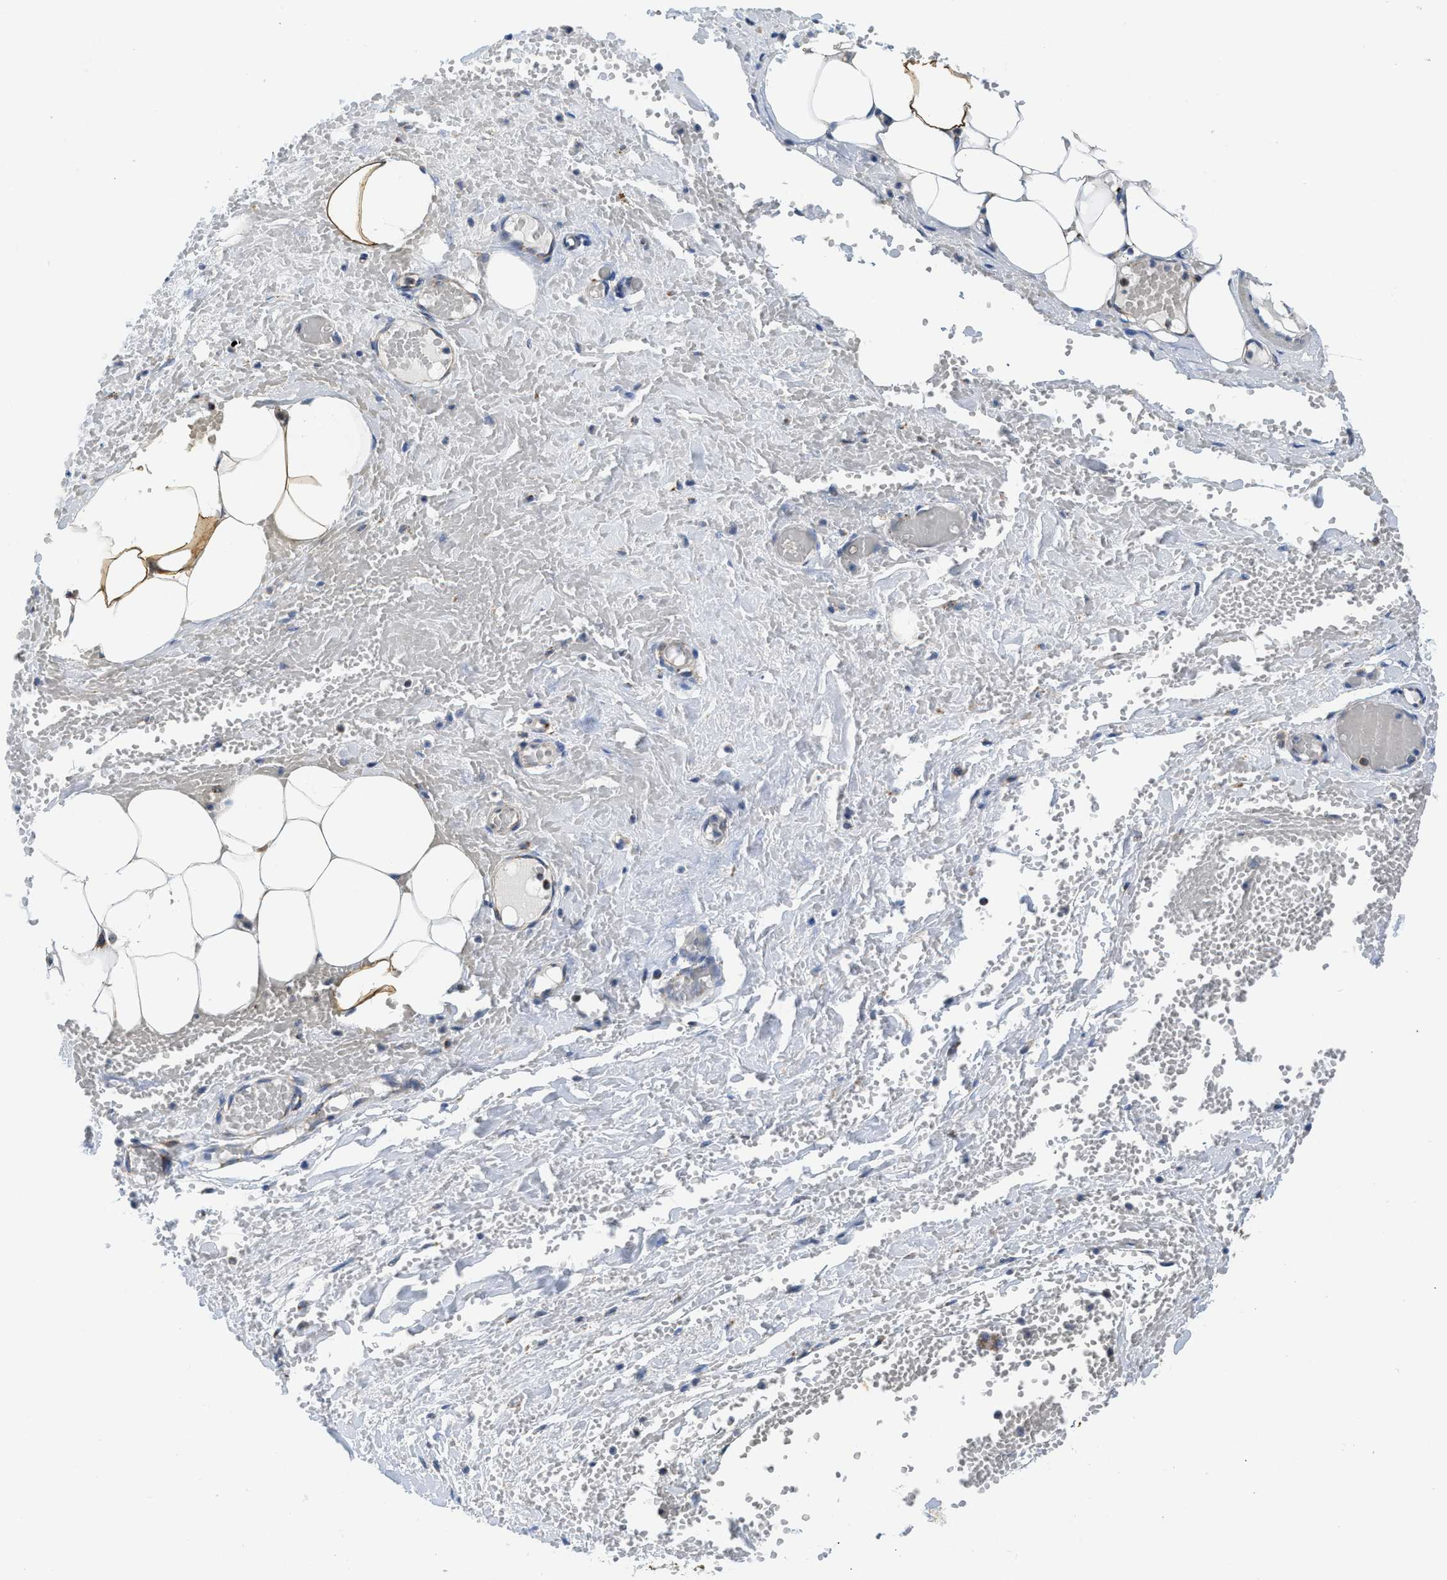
{"staining": {"intensity": "moderate", "quantity": "<25%", "location": "cytoplasmic/membranous"}, "tissue": "adipose tissue", "cell_type": "Adipocytes", "image_type": "normal", "snomed": [{"axis": "morphology", "description": "Normal tissue, NOS"}, {"axis": "topography", "description": "Soft tissue"}, {"axis": "topography", "description": "Vascular tissue"}], "caption": "The image reveals a brown stain indicating the presence of a protein in the cytoplasmic/membranous of adipocytes in adipose tissue.", "gene": "GATD3", "patient": {"sex": "female", "age": 35}}